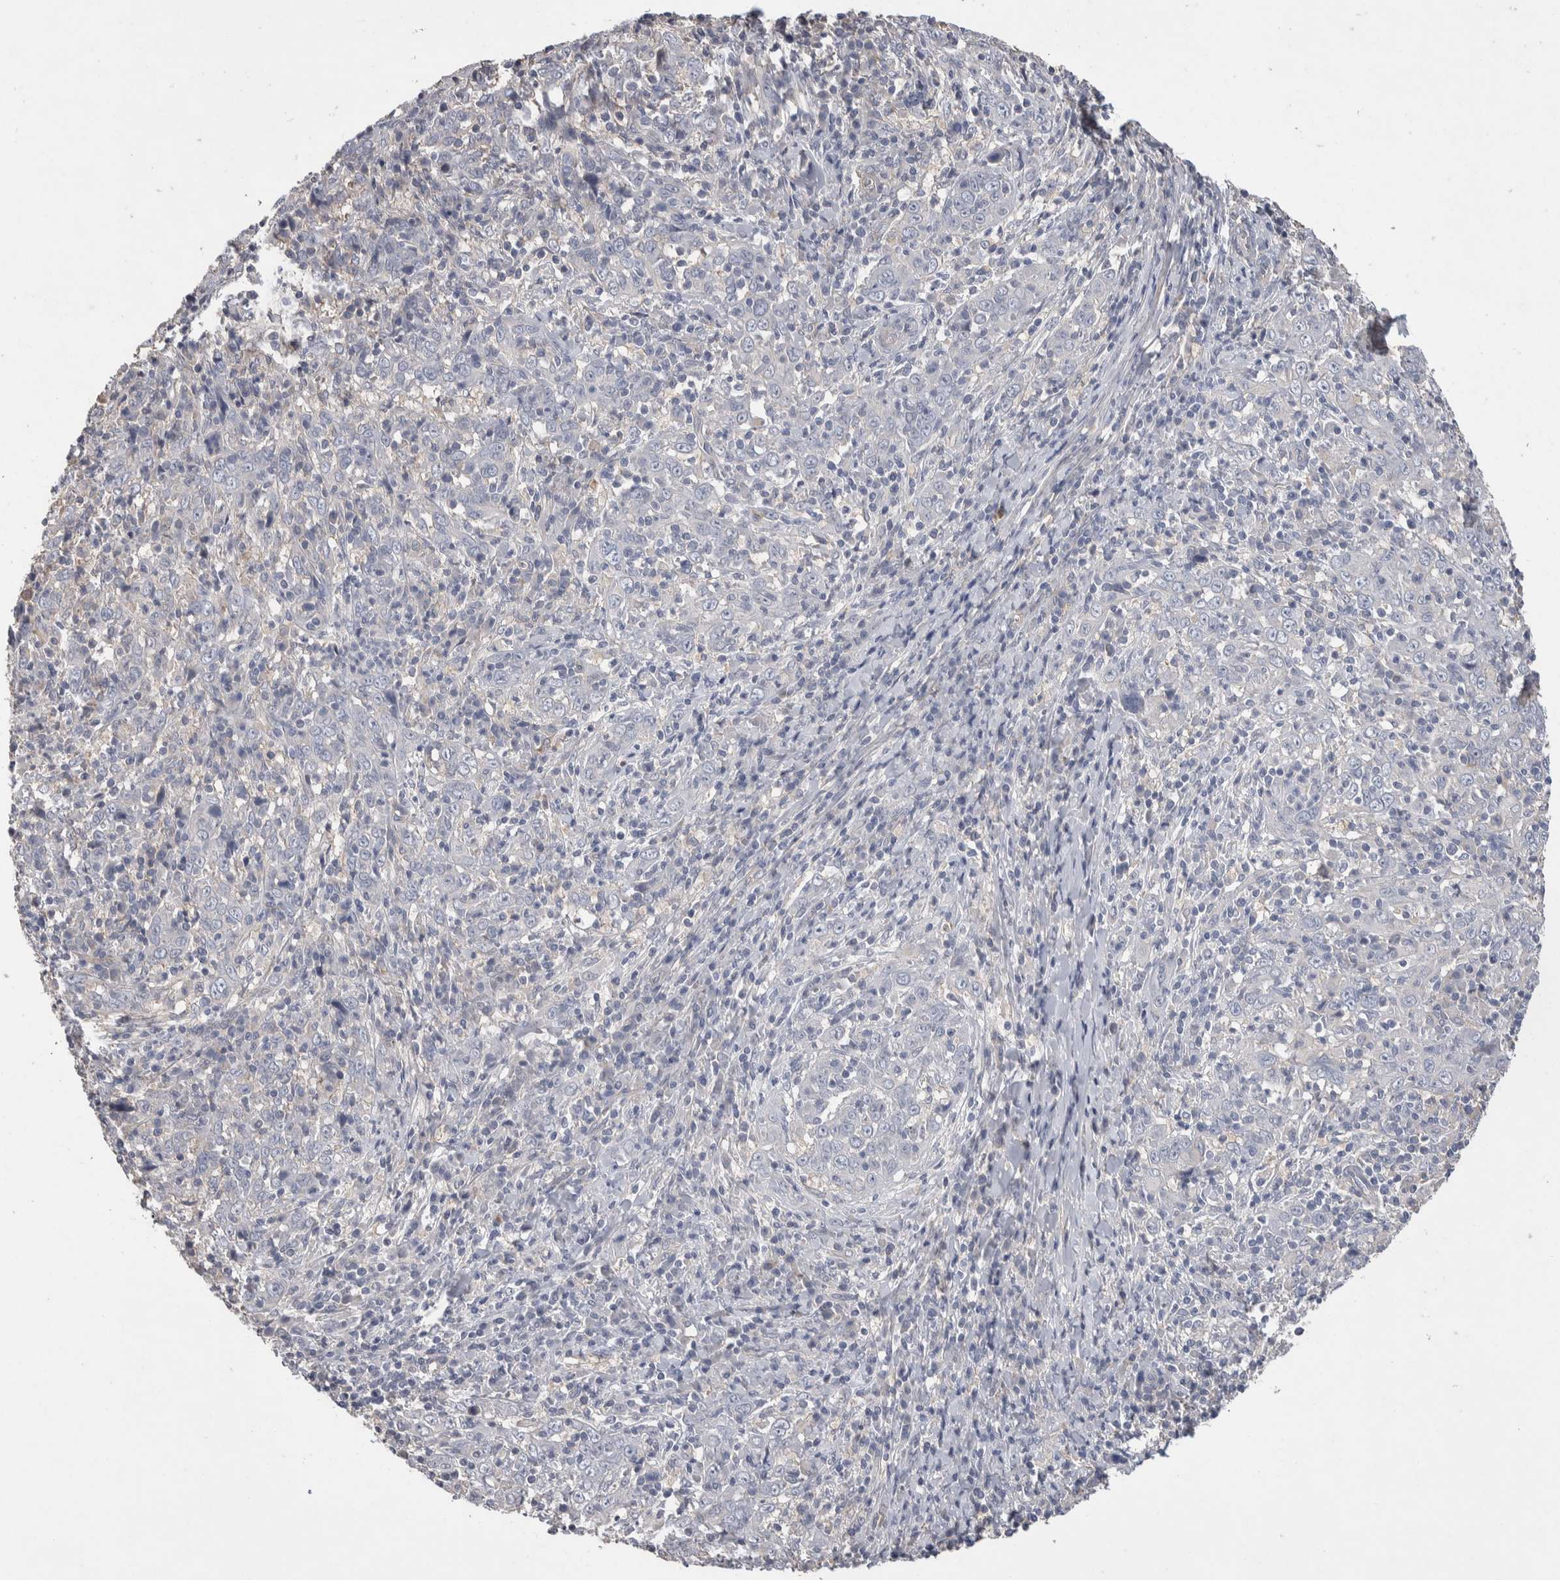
{"staining": {"intensity": "negative", "quantity": "none", "location": "none"}, "tissue": "cervical cancer", "cell_type": "Tumor cells", "image_type": "cancer", "snomed": [{"axis": "morphology", "description": "Squamous cell carcinoma, NOS"}, {"axis": "topography", "description": "Cervix"}], "caption": "Immunohistochemistry (IHC) of human cervical cancer shows no positivity in tumor cells.", "gene": "GCNA", "patient": {"sex": "female", "age": 46}}